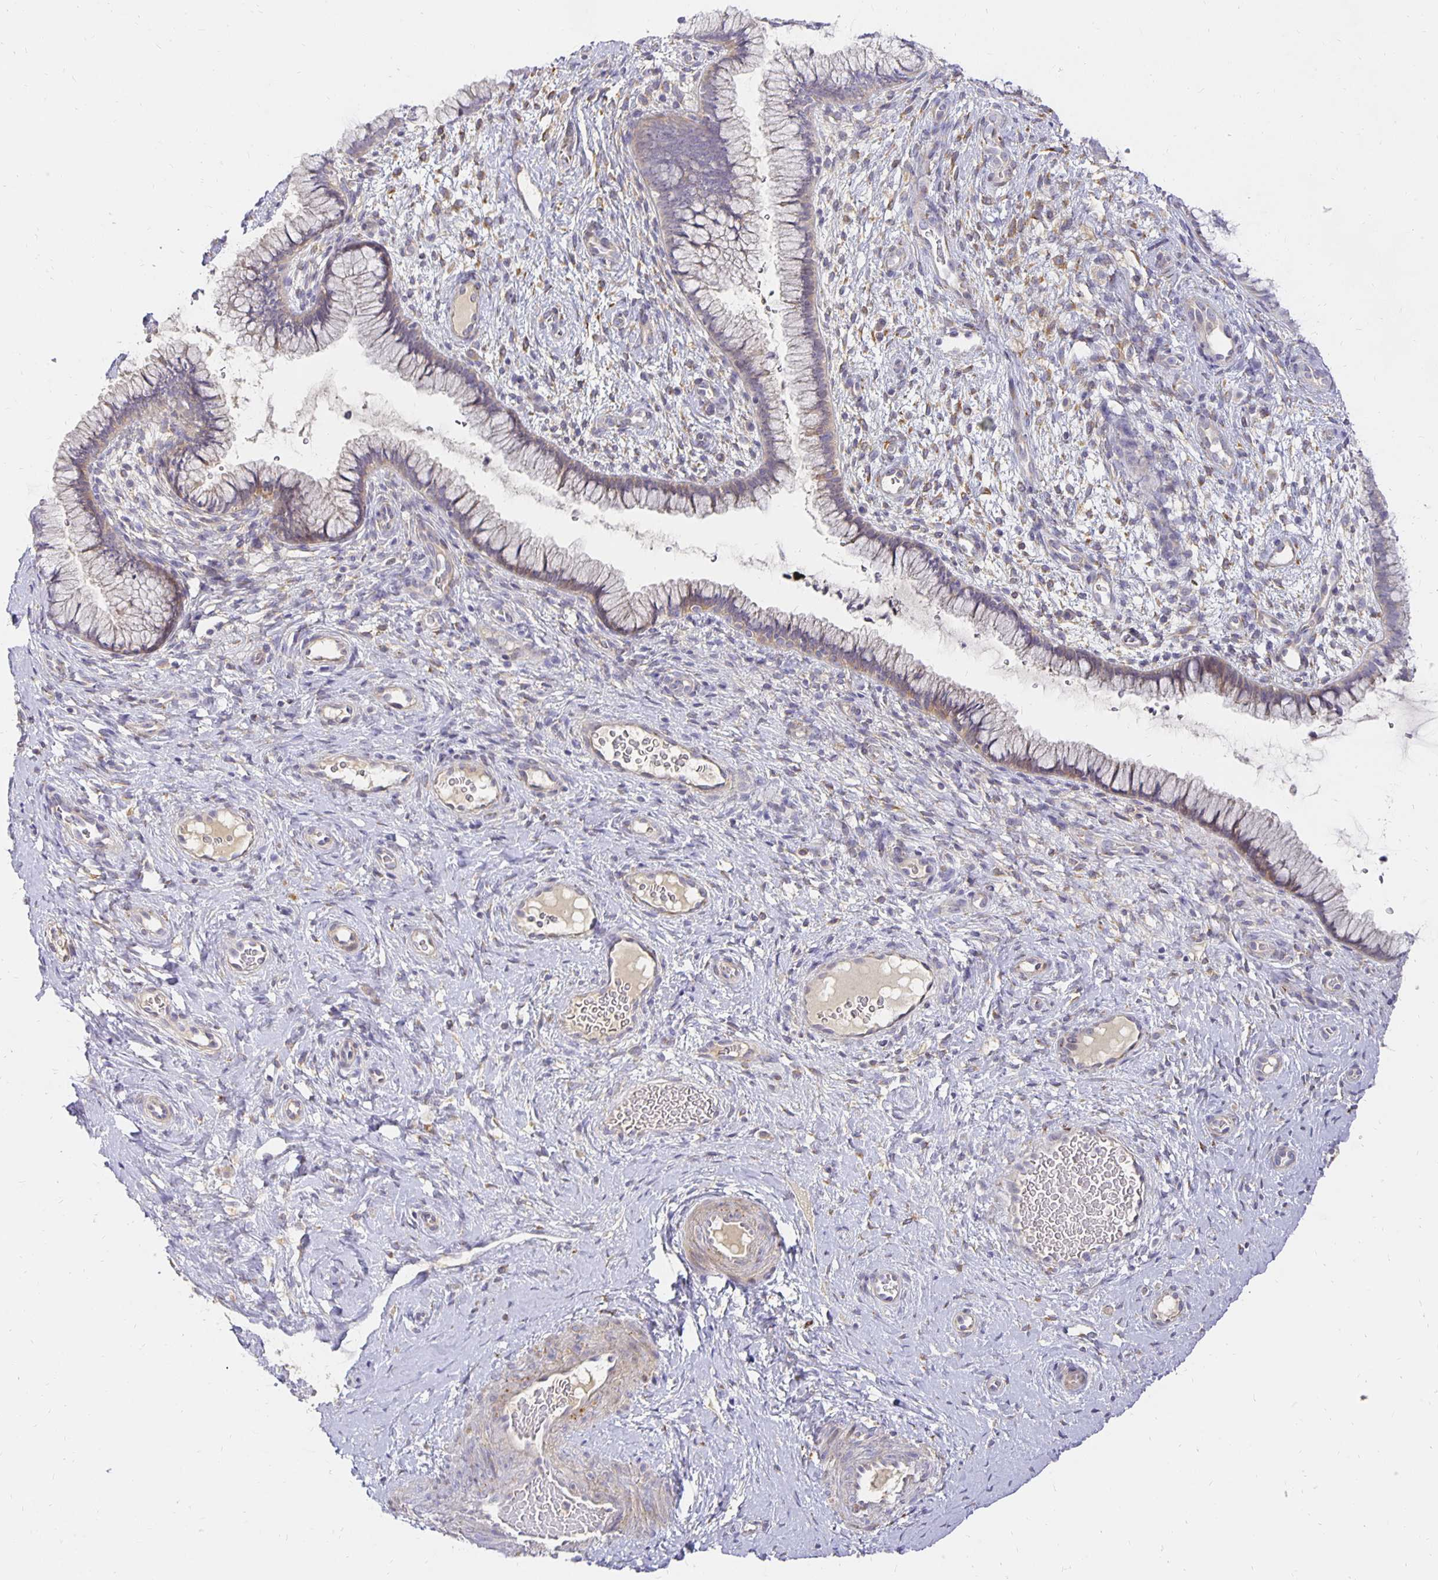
{"staining": {"intensity": "weak", "quantity": "<25%", "location": "cytoplasmic/membranous"}, "tissue": "cervix", "cell_type": "Glandular cells", "image_type": "normal", "snomed": [{"axis": "morphology", "description": "Normal tissue, NOS"}, {"axis": "topography", "description": "Cervix"}], "caption": "Immunohistochemistry histopathology image of benign cervix stained for a protein (brown), which exhibits no expression in glandular cells. (Stains: DAB immunohistochemistry (IHC) with hematoxylin counter stain, Microscopy: brightfield microscopy at high magnification).", "gene": "PLOD1", "patient": {"sex": "female", "age": 34}}